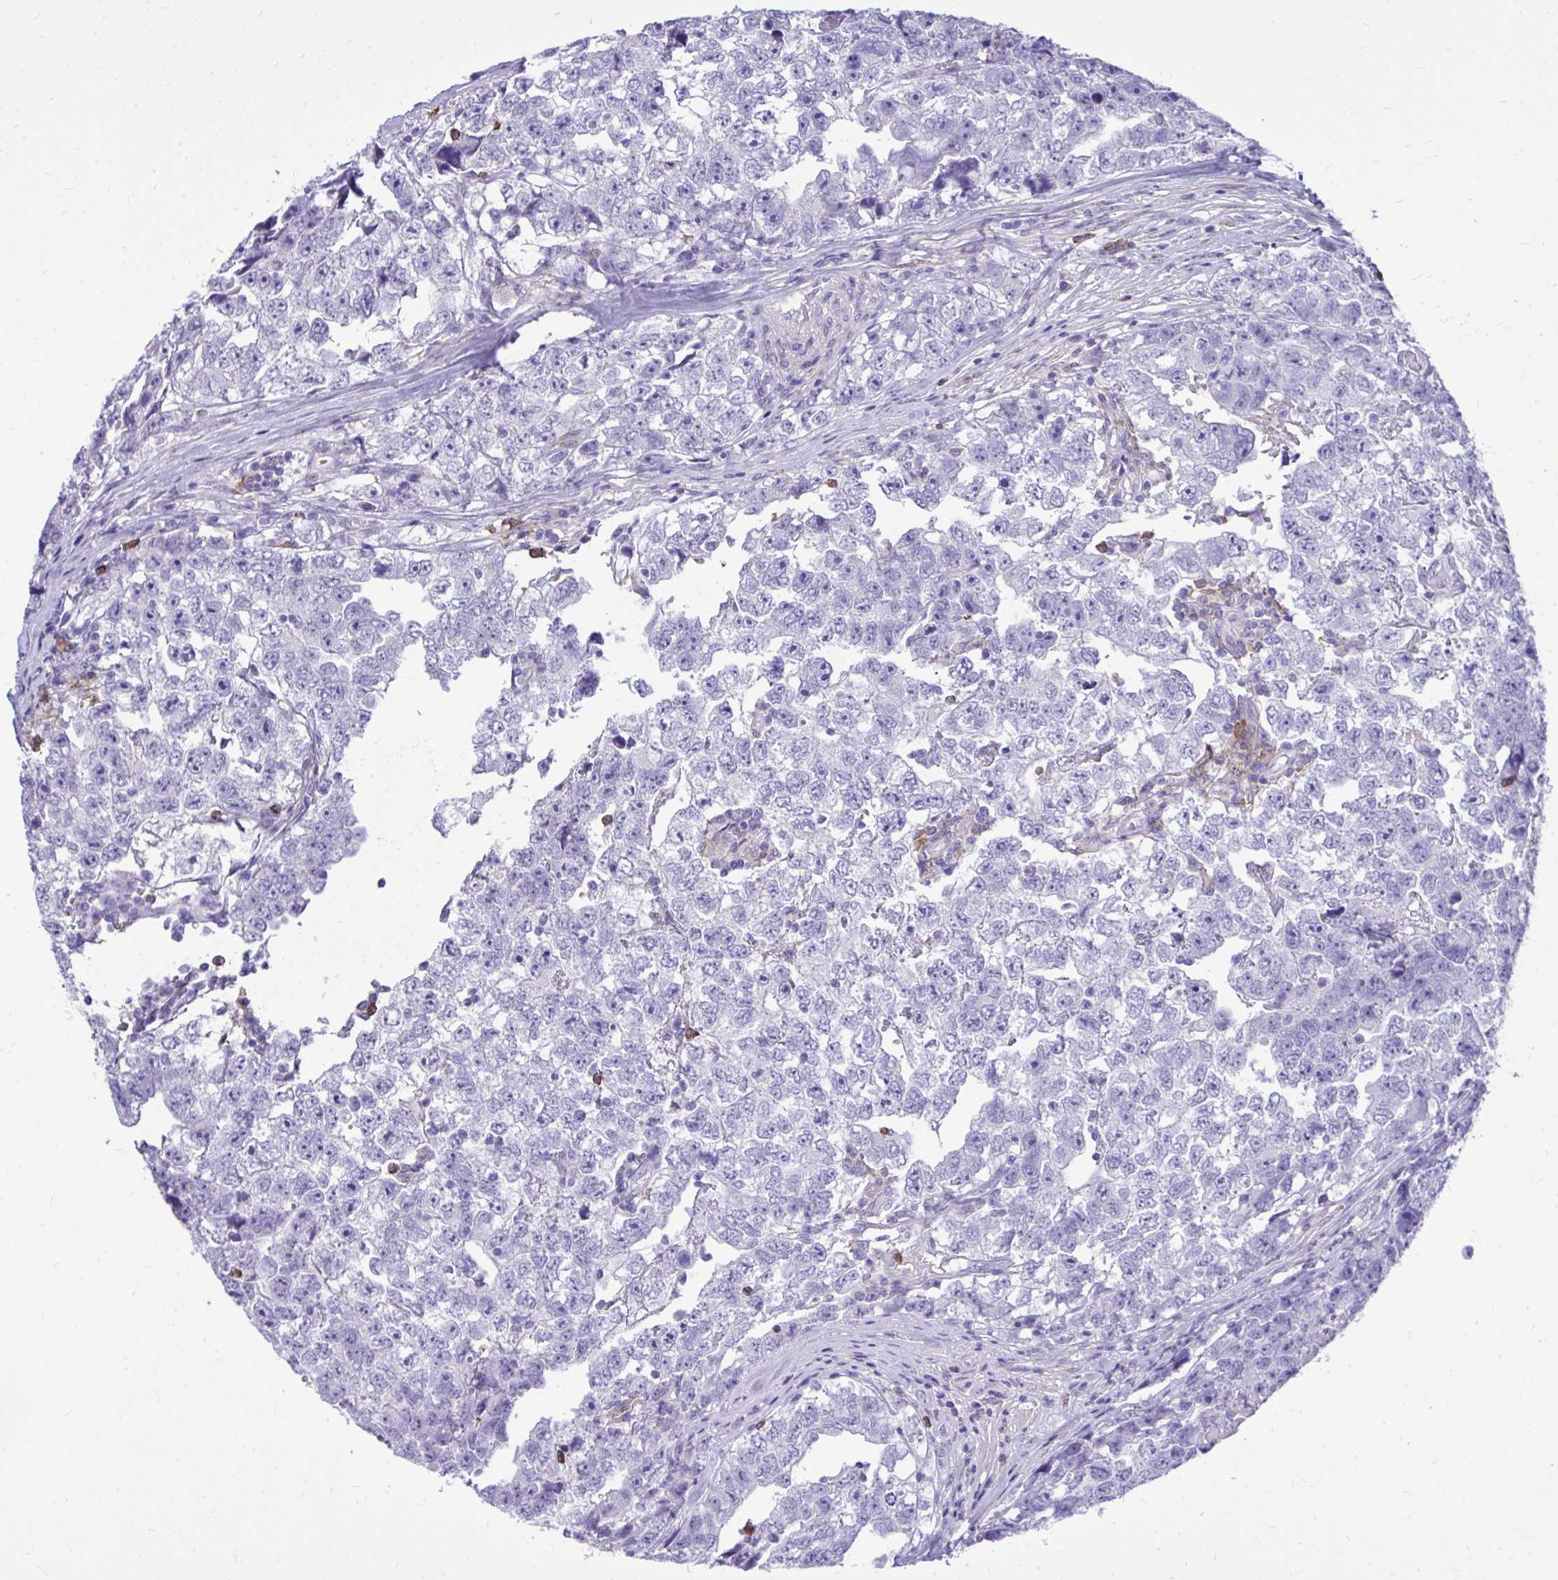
{"staining": {"intensity": "negative", "quantity": "none", "location": "none"}, "tissue": "testis cancer", "cell_type": "Tumor cells", "image_type": "cancer", "snomed": [{"axis": "morphology", "description": "Carcinoma, Embryonal, NOS"}, {"axis": "topography", "description": "Testis"}], "caption": "Immunohistochemistry micrograph of human testis embryonal carcinoma stained for a protein (brown), which displays no positivity in tumor cells.", "gene": "TLR7", "patient": {"sex": "male", "age": 22}}